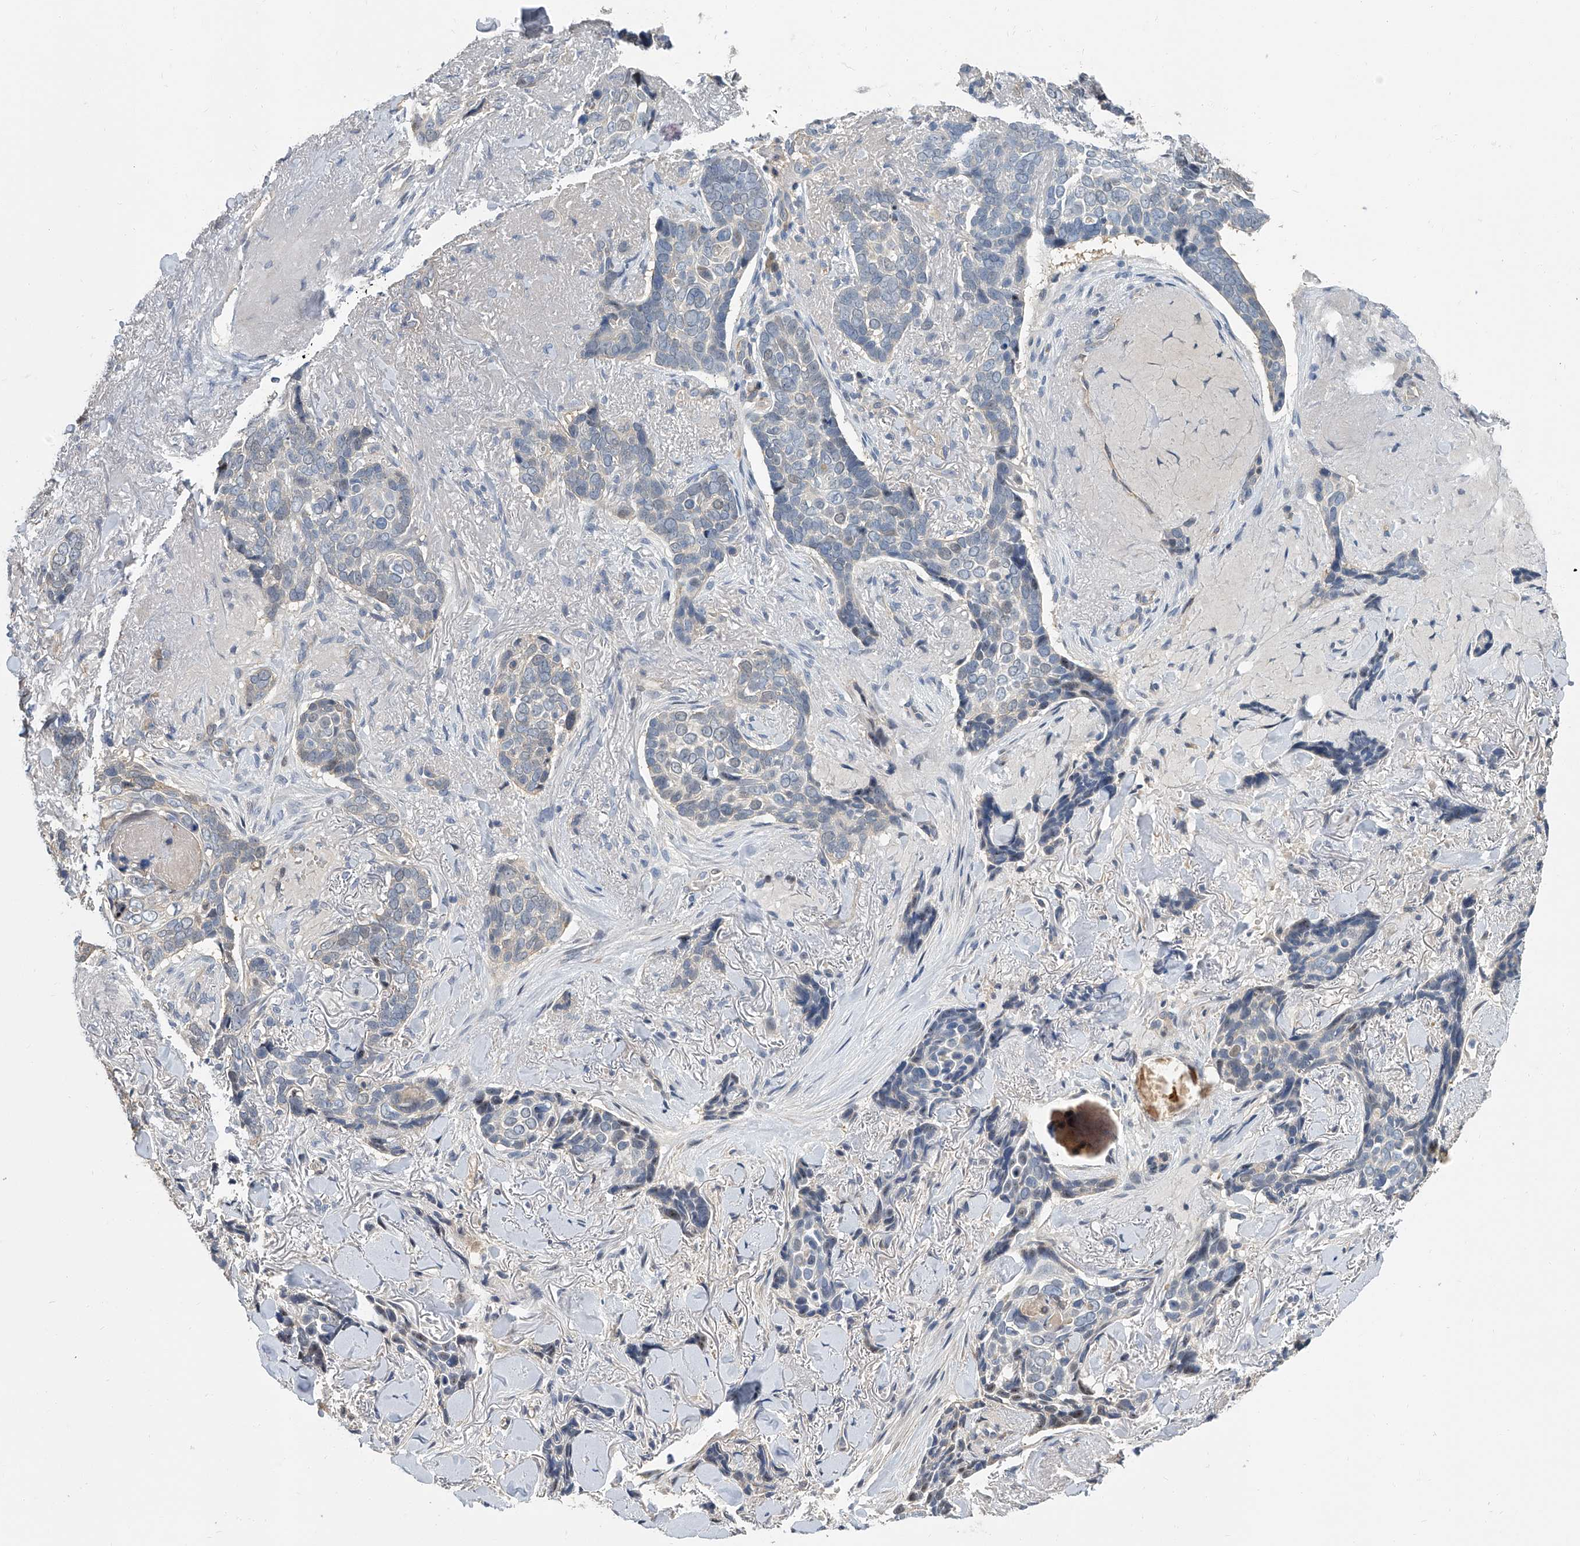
{"staining": {"intensity": "weak", "quantity": "<25%", "location": "cytoplasmic/membranous"}, "tissue": "skin cancer", "cell_type": "Tumor cells", "image_type": "cancer", "snomed": [{"axis": "morphology", "description": "Basal cell carcinoma"}, {"axis": "topography", "description": "Skin"}], "caption": "Immunohistochemistry (IHC) of skin cancer (basal cell carcinoma) exhibits no expression in tumor cells.", "gene": "CD200", "patient": {"sex": "female", "age": 82}}